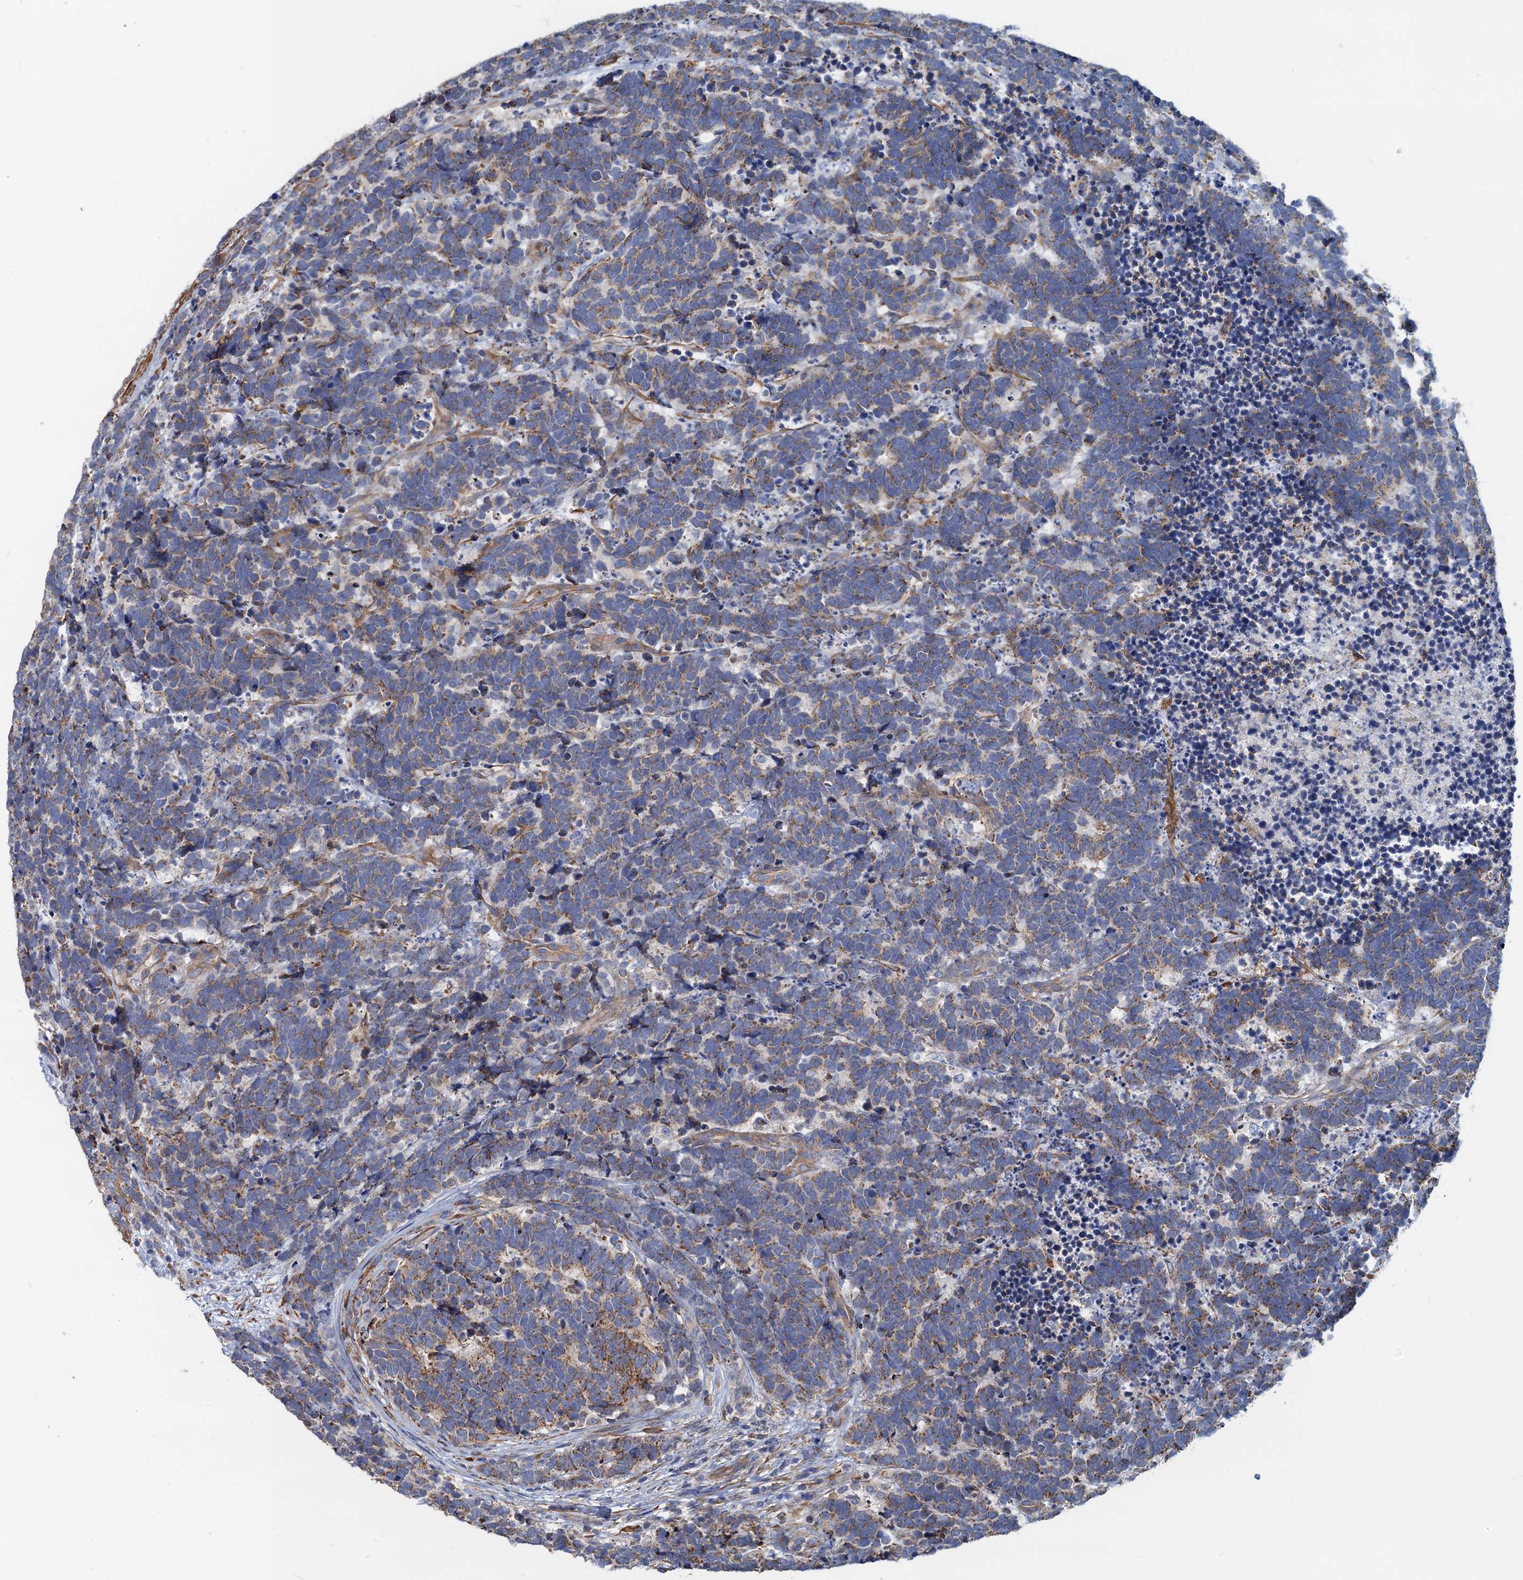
{"staining": {"intensity": "moderate", "quantity": "<25%", "location": "cytoplasmic/membranous"}, "tissue": "carcinoid", "cell_type": "Tumor cells", "image_type": "cancer", "snomed": [{"axis": "morphology", "description": "Carcinoma, NOS"}, {"axis": "morphology", "description": "Carcinoid, malignant, NOS"}, {"axis": "topography", "description": "Urinary bladder"}], "caption": "Carcinoid (malignant) tissue shows moderate cytoplasmic/membranous staining in about <25% of tumor cells", "gene": "GCSH", "patient": {"sex": "male", "age": 57}}